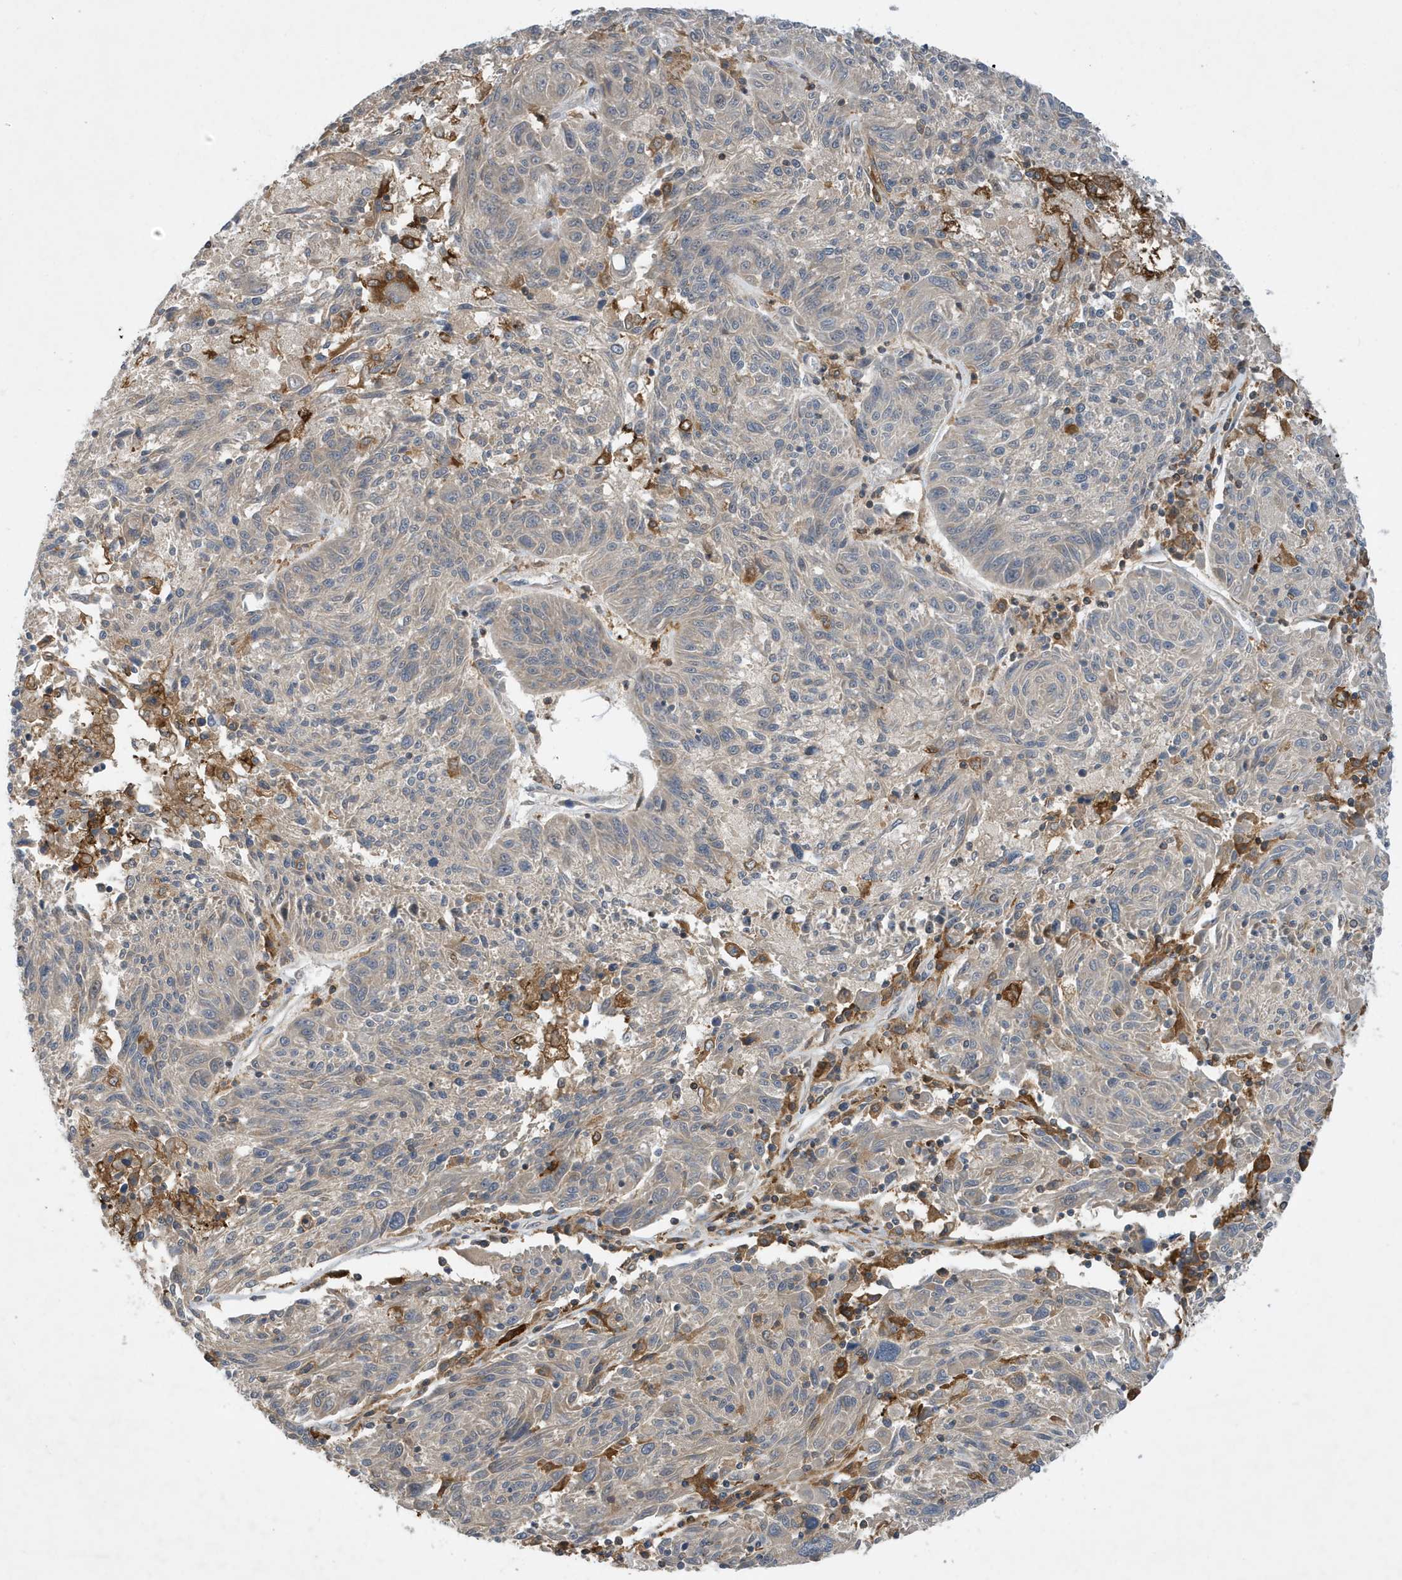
{"staining": {"intensity": "negative", "quantity": "none", "location": "none"}, "tissue": "melanoma", "cell_type": "Tumor cells", "image_type": "cancer", "snomed": [{"axis": "morphology", "description": "Malignant melanoma, NOS"}, {"axis": "topography", "description": "Skin"}], "caption": "Immunohistochemistry (IHC) image of human melanoma stained for a protein (brown), which shows no positivity in tumor cells.", "gene": "NSUN3", "patient": {"sex": "male", "age": 53}}